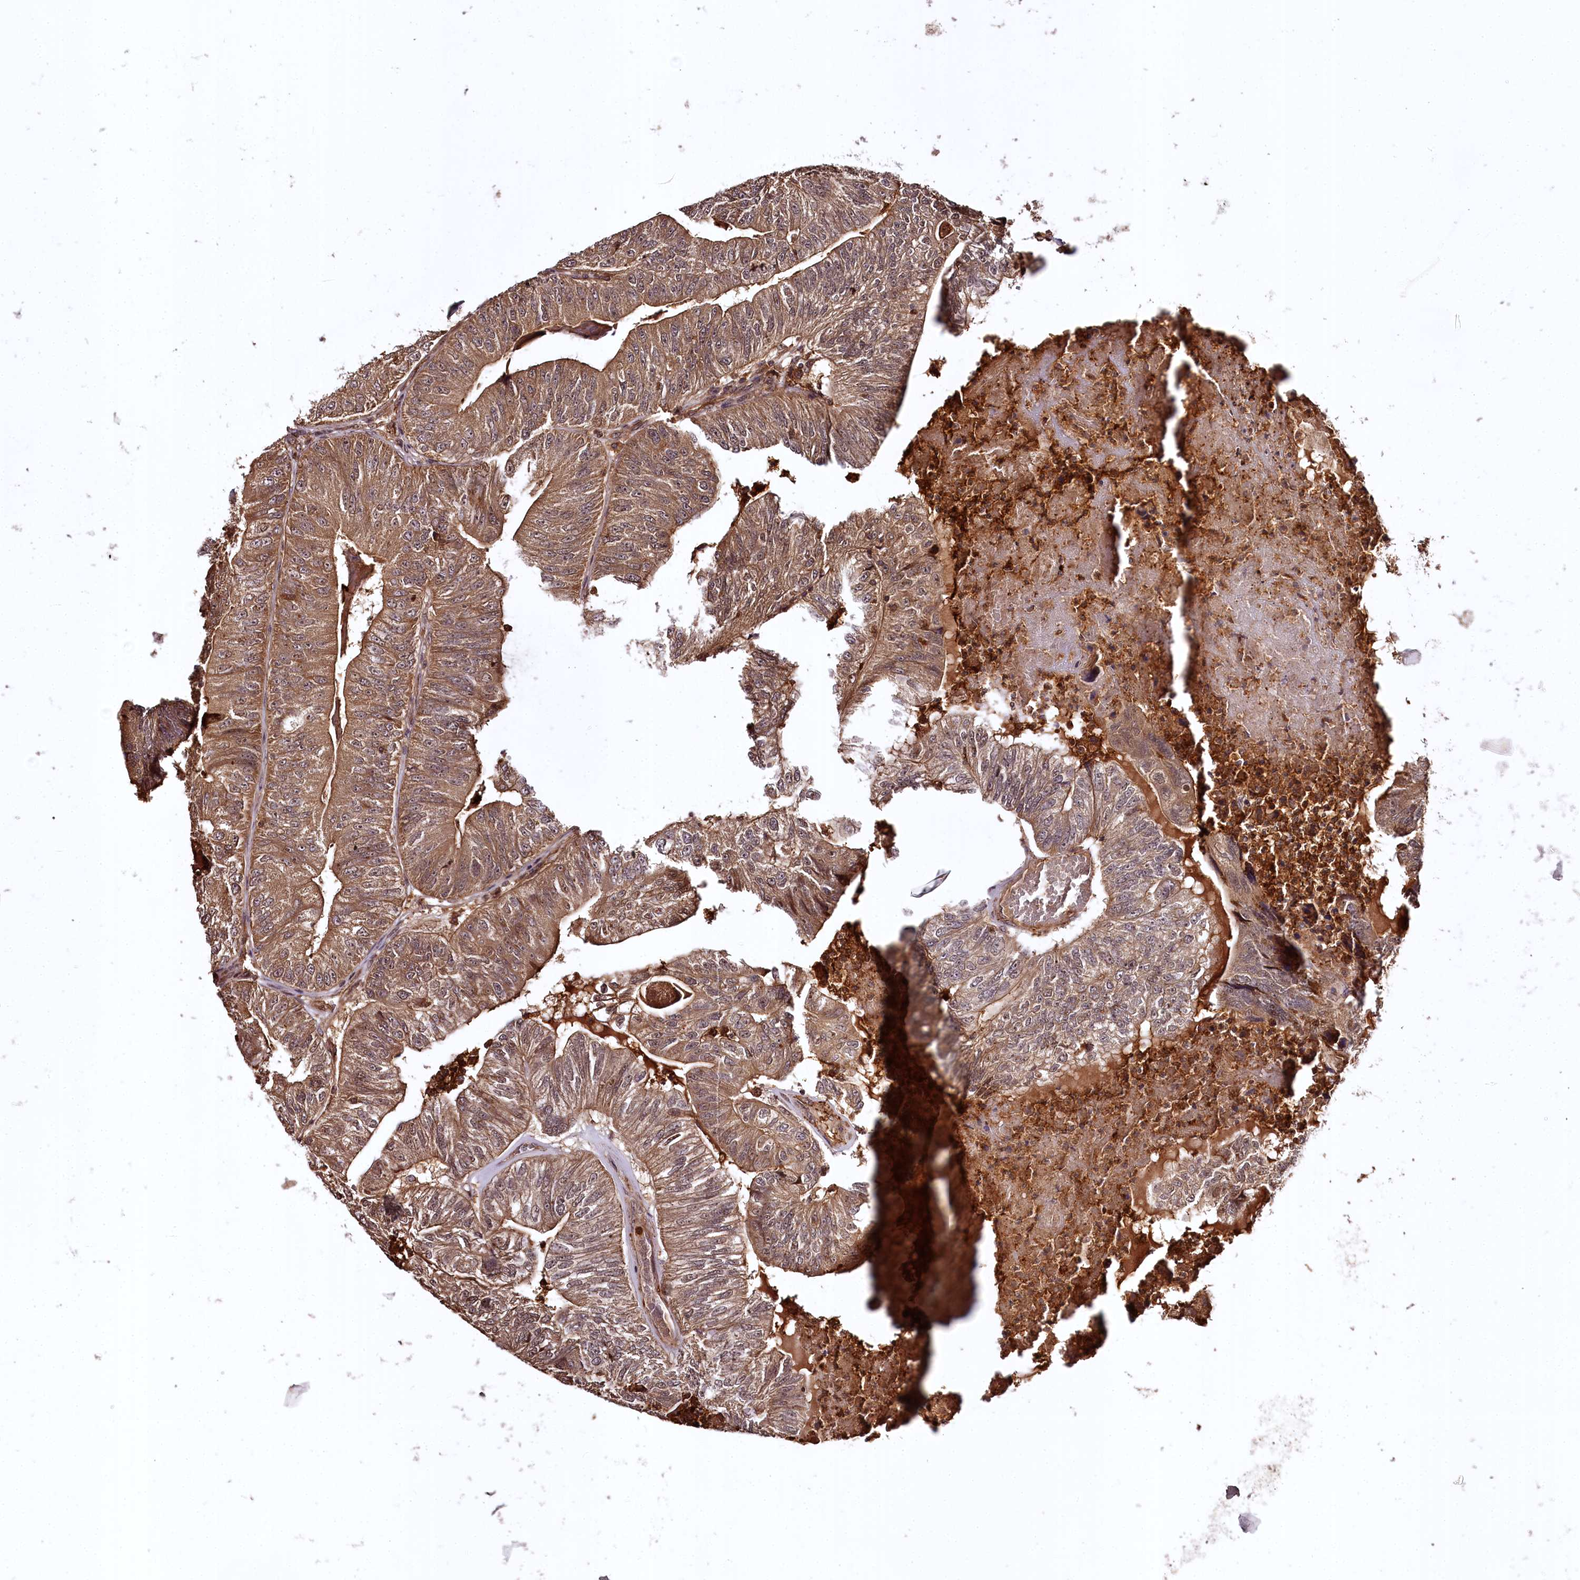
{"staining": {"intensity": "moderate", "quantity": ">75%", "location": "cytoplasmic/membranous"}, "tissue": "colorectal cancer", "cell_type": "Tumor cells", "image_type": "cancer", "snomed": [{"axis": "morphology", "description": "Adenocarcinoma, NOS"}, {"axis": "topography", "description": "Colon"}], "caption": "Immunohistochemistry micrograph of neoplastic tissue: adenocarcinoma (colorectal) stained using IHC demonstrates medium levels of moderate protein expression localized specifically in the cytoplasmic/membranous of tumor cells, appearing as a cytoplasmic/membranous brown color.", "gene": "TTC12", "patient": {"sex": "female", "age": 67}}